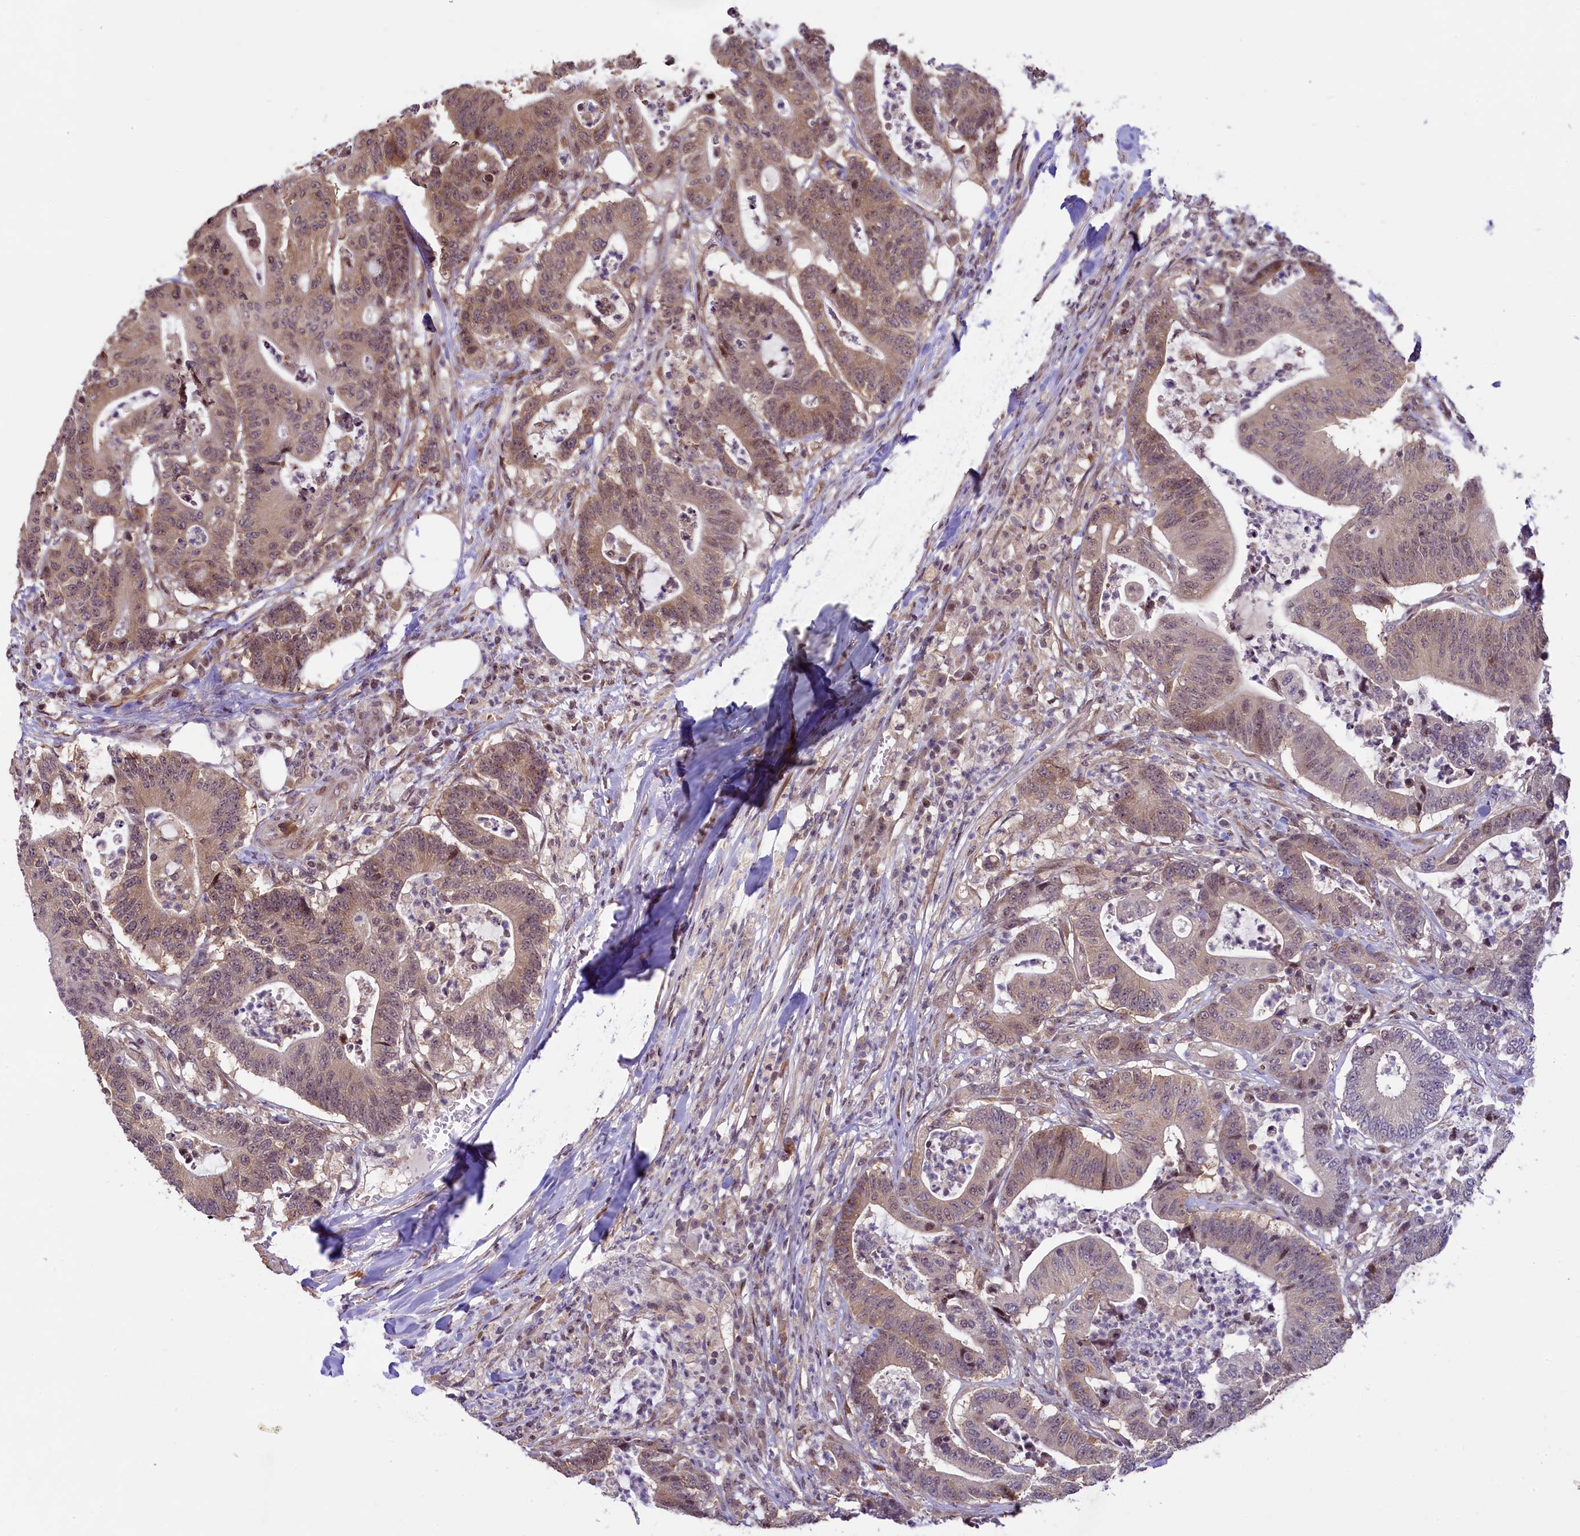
{"staining": {"intensity": "weak", "quantity": ">75%", "location": "cytoplasmic/membranous,nuclear"}, "tissue": "colorectal cancer", "cell_type": "Tumor cells", "image_type": "cancer", "snomed": [{"axis": "morphology", "description": "Adenocarcinoma, NOS"}, {"axis": "topography", "description": "Colon"}], "caption": "About >75% of tumor cells in adenocarcinoma (colorectal) demonstrate weak cytoplasmic/membranous and nuclear protein expression as visualized by brown immunohistochemical staining.", "gene": "RBBP8", "patient": {"sex": "female", "age": 84}}